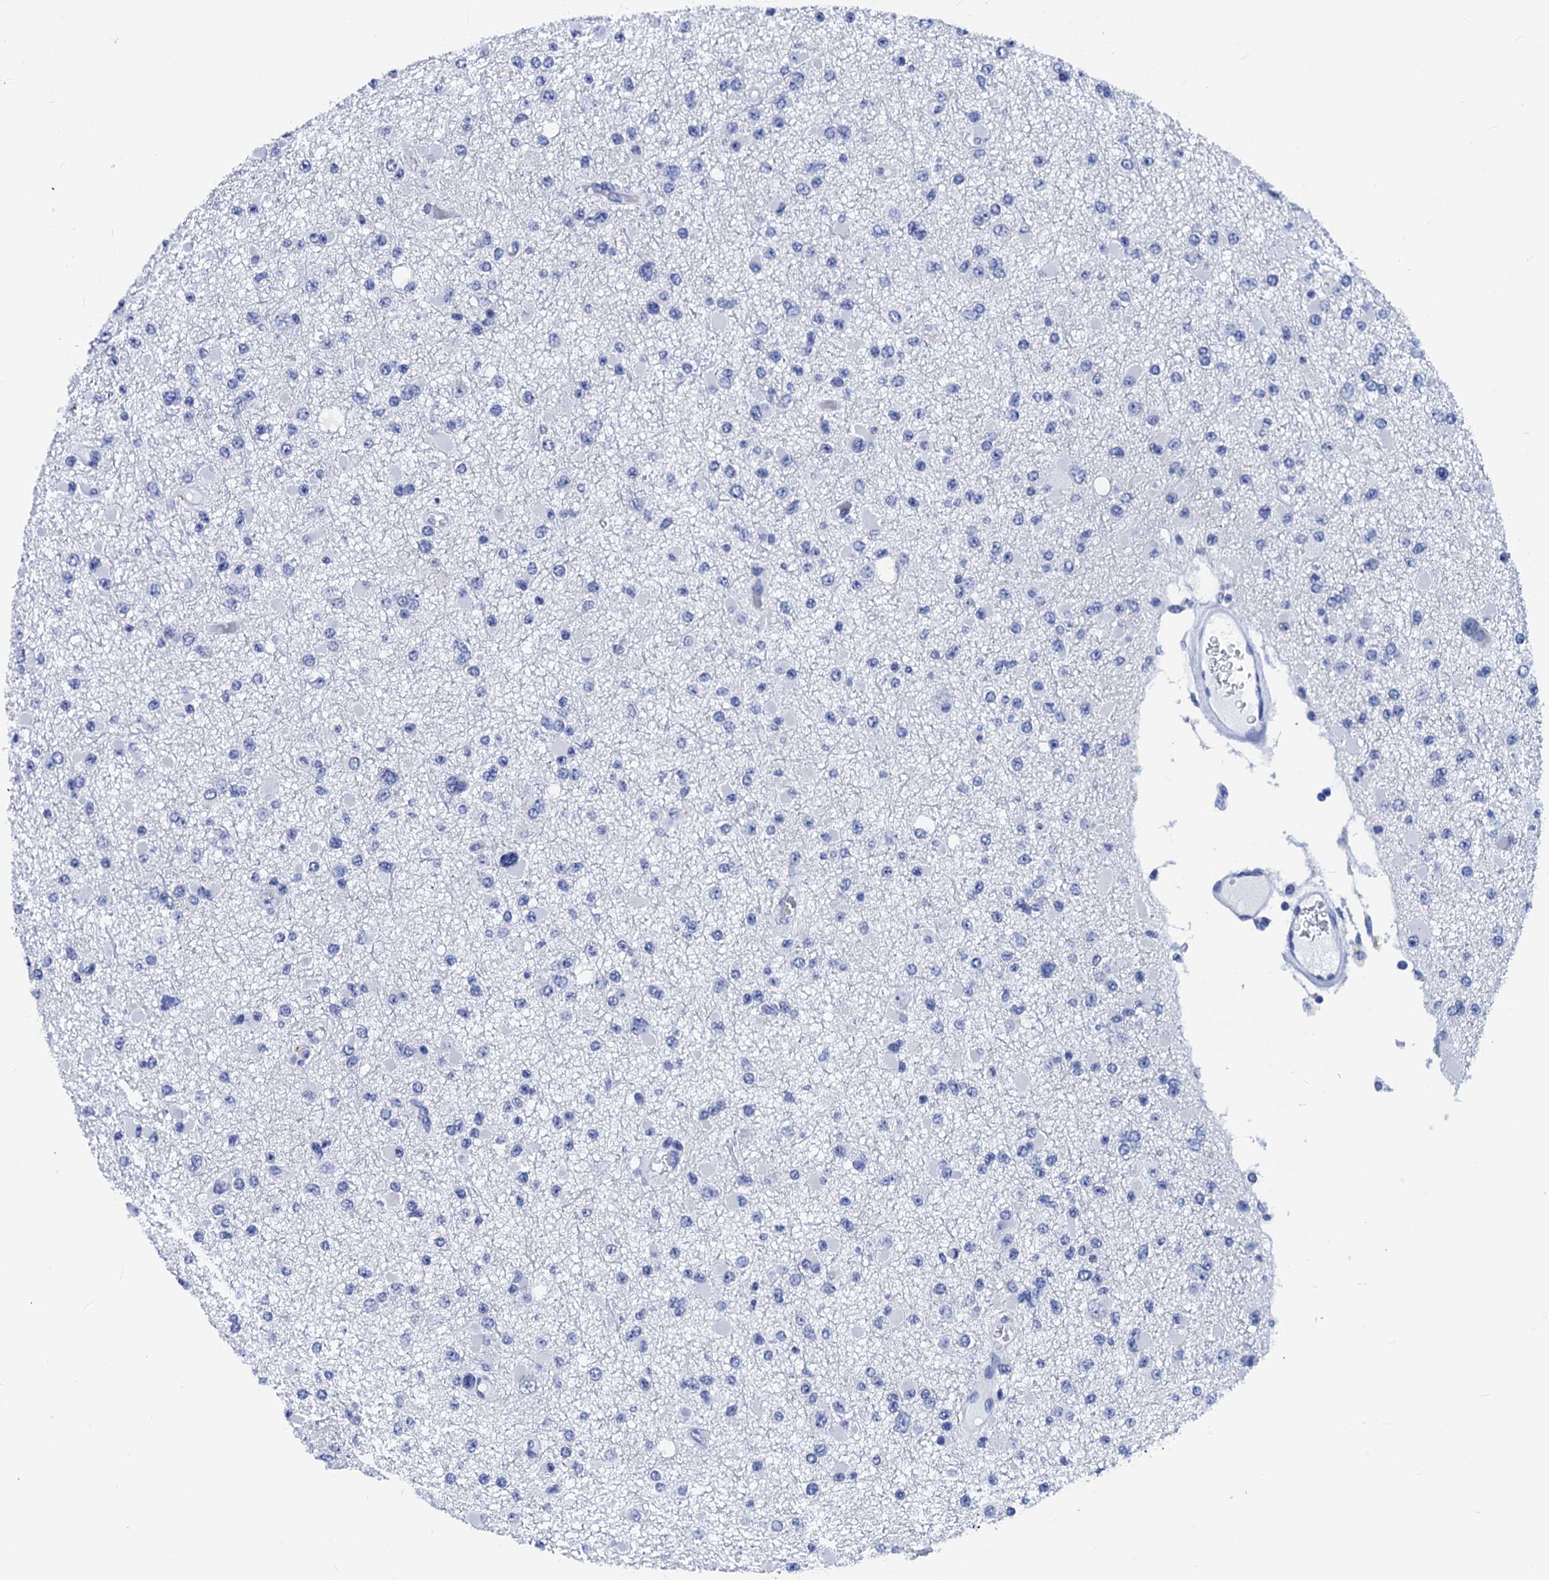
{"staining": {"intensity": "negative", "quantity": "none", "location": "none"}, "tissue": "glioma", "cell_type": "Tumor cells", "image_type": "cancer", "snomed": [{"axis": "morphology", "description": "Glioma, malignant, Low grade"}, {"axis": "topography", "description": "Brain"}], "caption": "Photomicrograph shows no significant protein positivity in tumor cells of malignant glioma (low-grade).", "gene": "MYBPC3", "patient": {"sex": "female", "age": 22}}